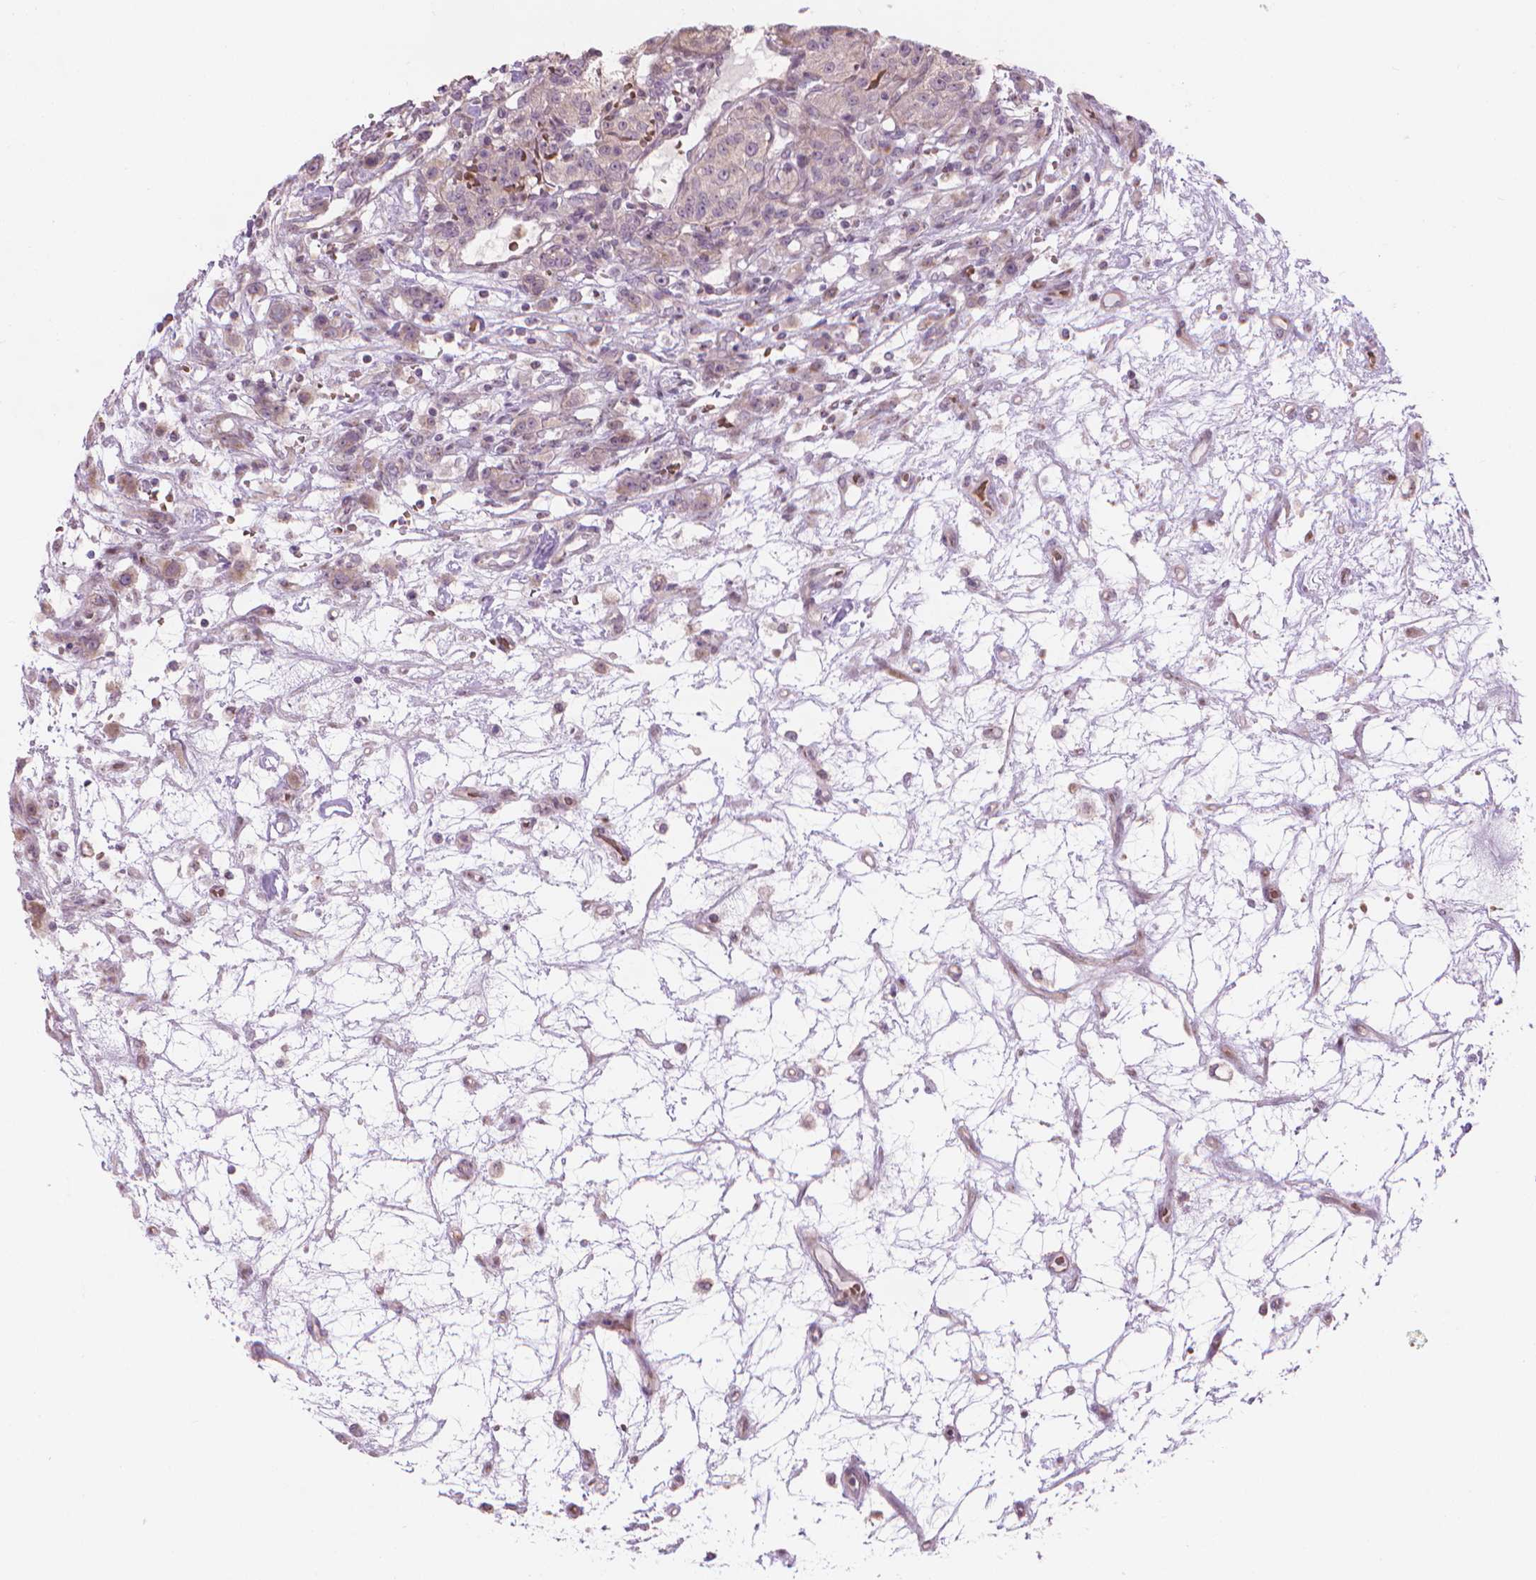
{"staining": {"intensity": "negative", "quantity": "none", "location": "none"}, "tissue": "renal cancer", "cell_type": "Tumor cells", "image_type": "cancer", "snomed": [{"axis": "morphology", "description": "Adenocarcinoma, NOS"}, {"axis": "topography", "description": "Kidney"}], "caption": "Adenocarcinoma (renal) was stained to show a protein in brown. There is no significant staining in tumor cells.", "gene": "IFFO1", "patient": {"sex": "female", "age": 63}}